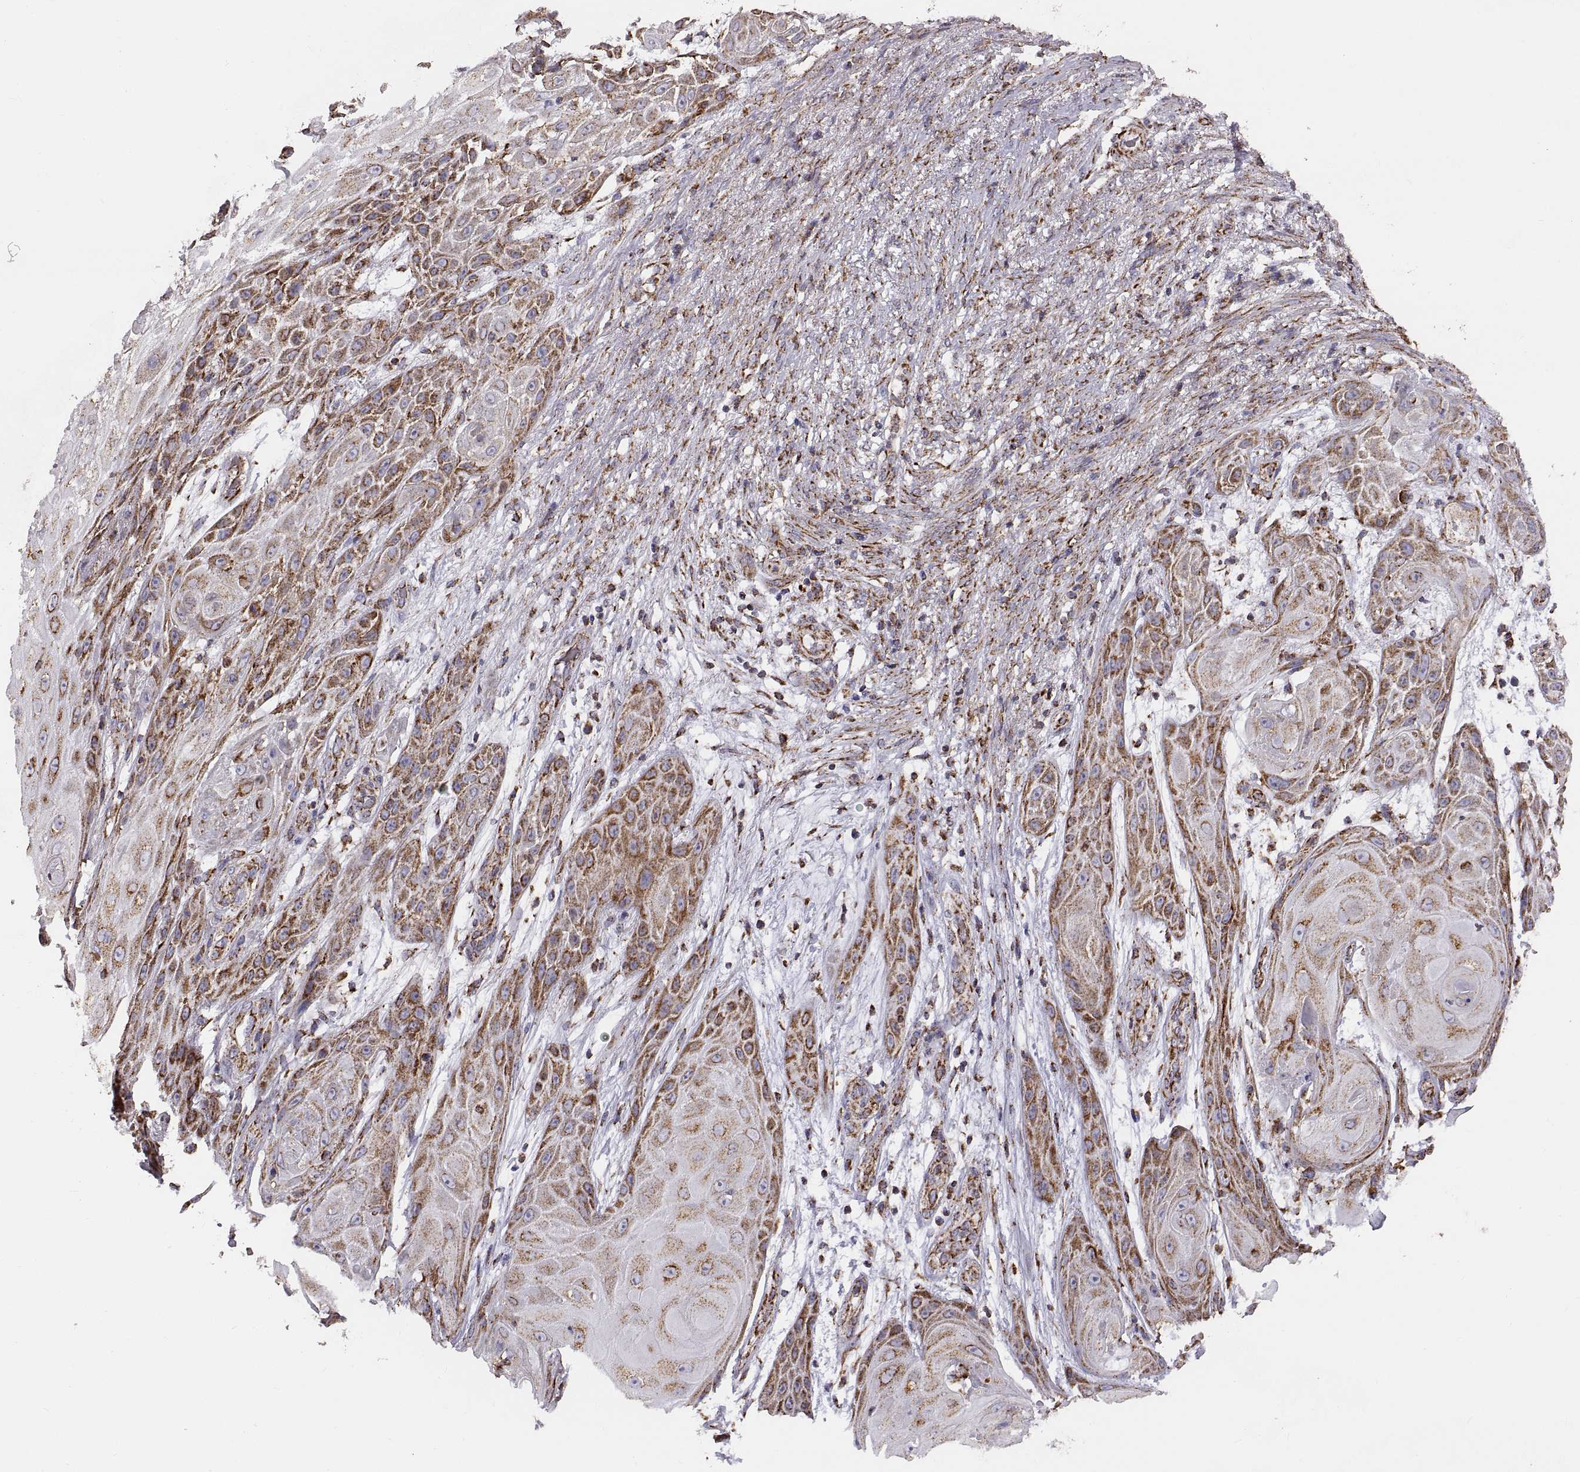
{"staining": {"intensity": "strong", "quantity": ">75%", "location": "cytoplasmic/membranous"}, "tissue": "skin cancer", "cell_type": "Tumor cells", "image_type": "cancer", "snomed": [{"axis": "morphology", "description": "Squamous cell carcinoma, NOS"}, {"axis": "topography", "description": "Skin"}], "caption": "Skin cancer (squamous cell carcinoma) stained with DAB IHC reveals high levels of strong cytoplasmic/membranous positivity in about >75% of tumor cells.", "gene": "ARSD", "patient": {"sex": "male", "age": 62}}